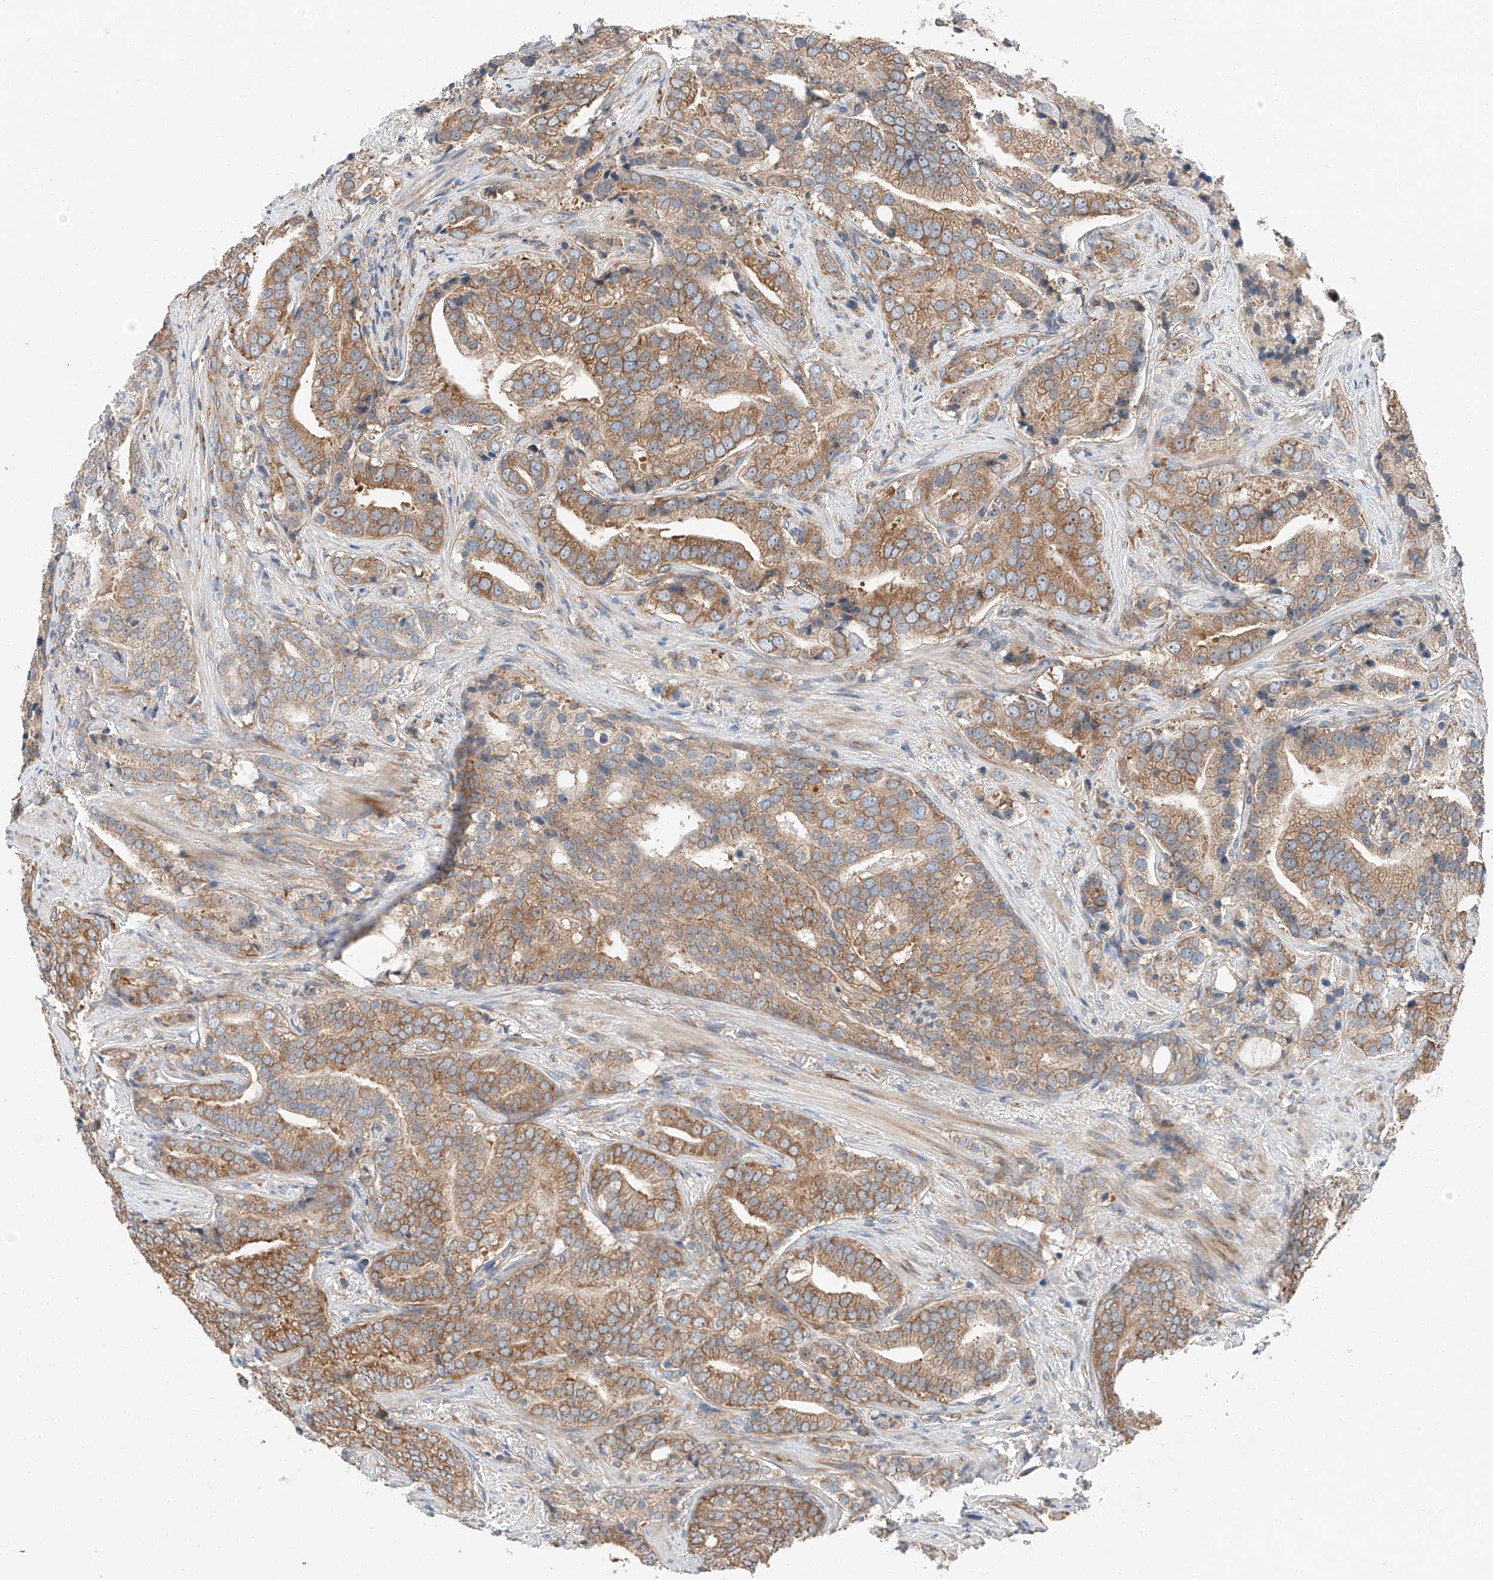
{"staining": {"intensity": "moderate", "quantity": ">75%", "location": "cytoplasmic/membranous"}, "tissue": "prostate cancer", "cell_type": "Tumor cells", "image_type": "cancer", "snomed": [{"axis": "morphology", "description": "Adenocarcinoma, High grade"}, {"axis": "topography", "description": "Prostate"}], "caption": "Immunohistochemistry (IHC) (DAB) staining of prostate cancer exhibits moderate cytoplasmic/membranous protein expression in approximately >75% of tumor cells.", "gene": "ZC3H15", "patient": {"sex": "male", "age": 57}}